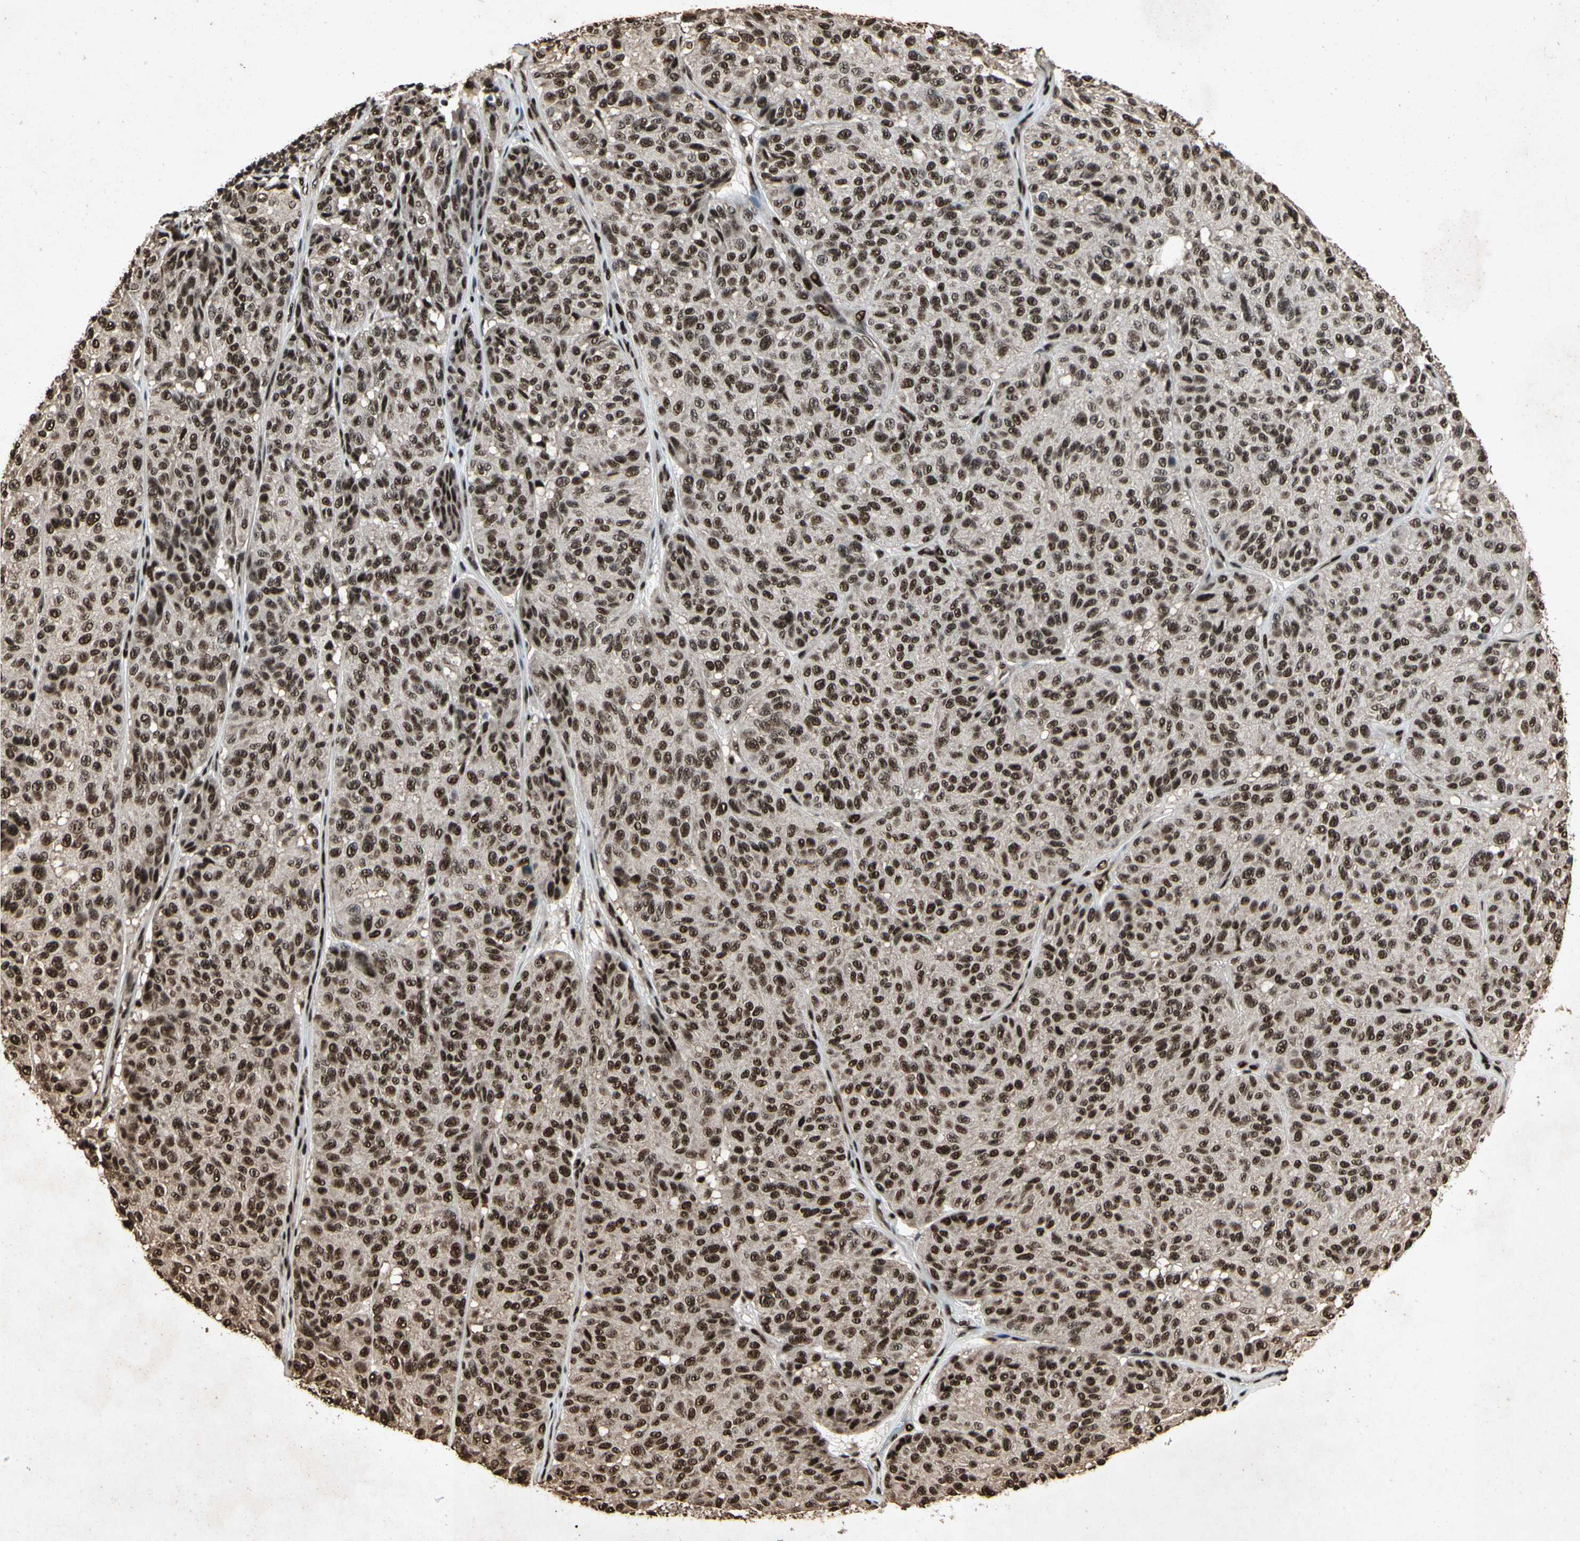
{"staining": {"intensity": "strong", "quantity": ">75%", "location": "nuclear"}, "tissue": "melanoma", "cell_type": "Tumor cells", "image_type": "cancer", "snomed": [{"axis": "morphology", "description": "Malignant melanoma, NOS"}, {"axis": "topography", "description": "Skin"}], "caption": "Immunohistochemistry micrograph of neoplastic tissue: melanoma stained using IHC displays high levels of strong protein expression localized specifically in the nuclear of tumor cells, appearing as a nuclear brown color.", "gene": "TBX2", "patient": {"sex": "female", "age": 46}}